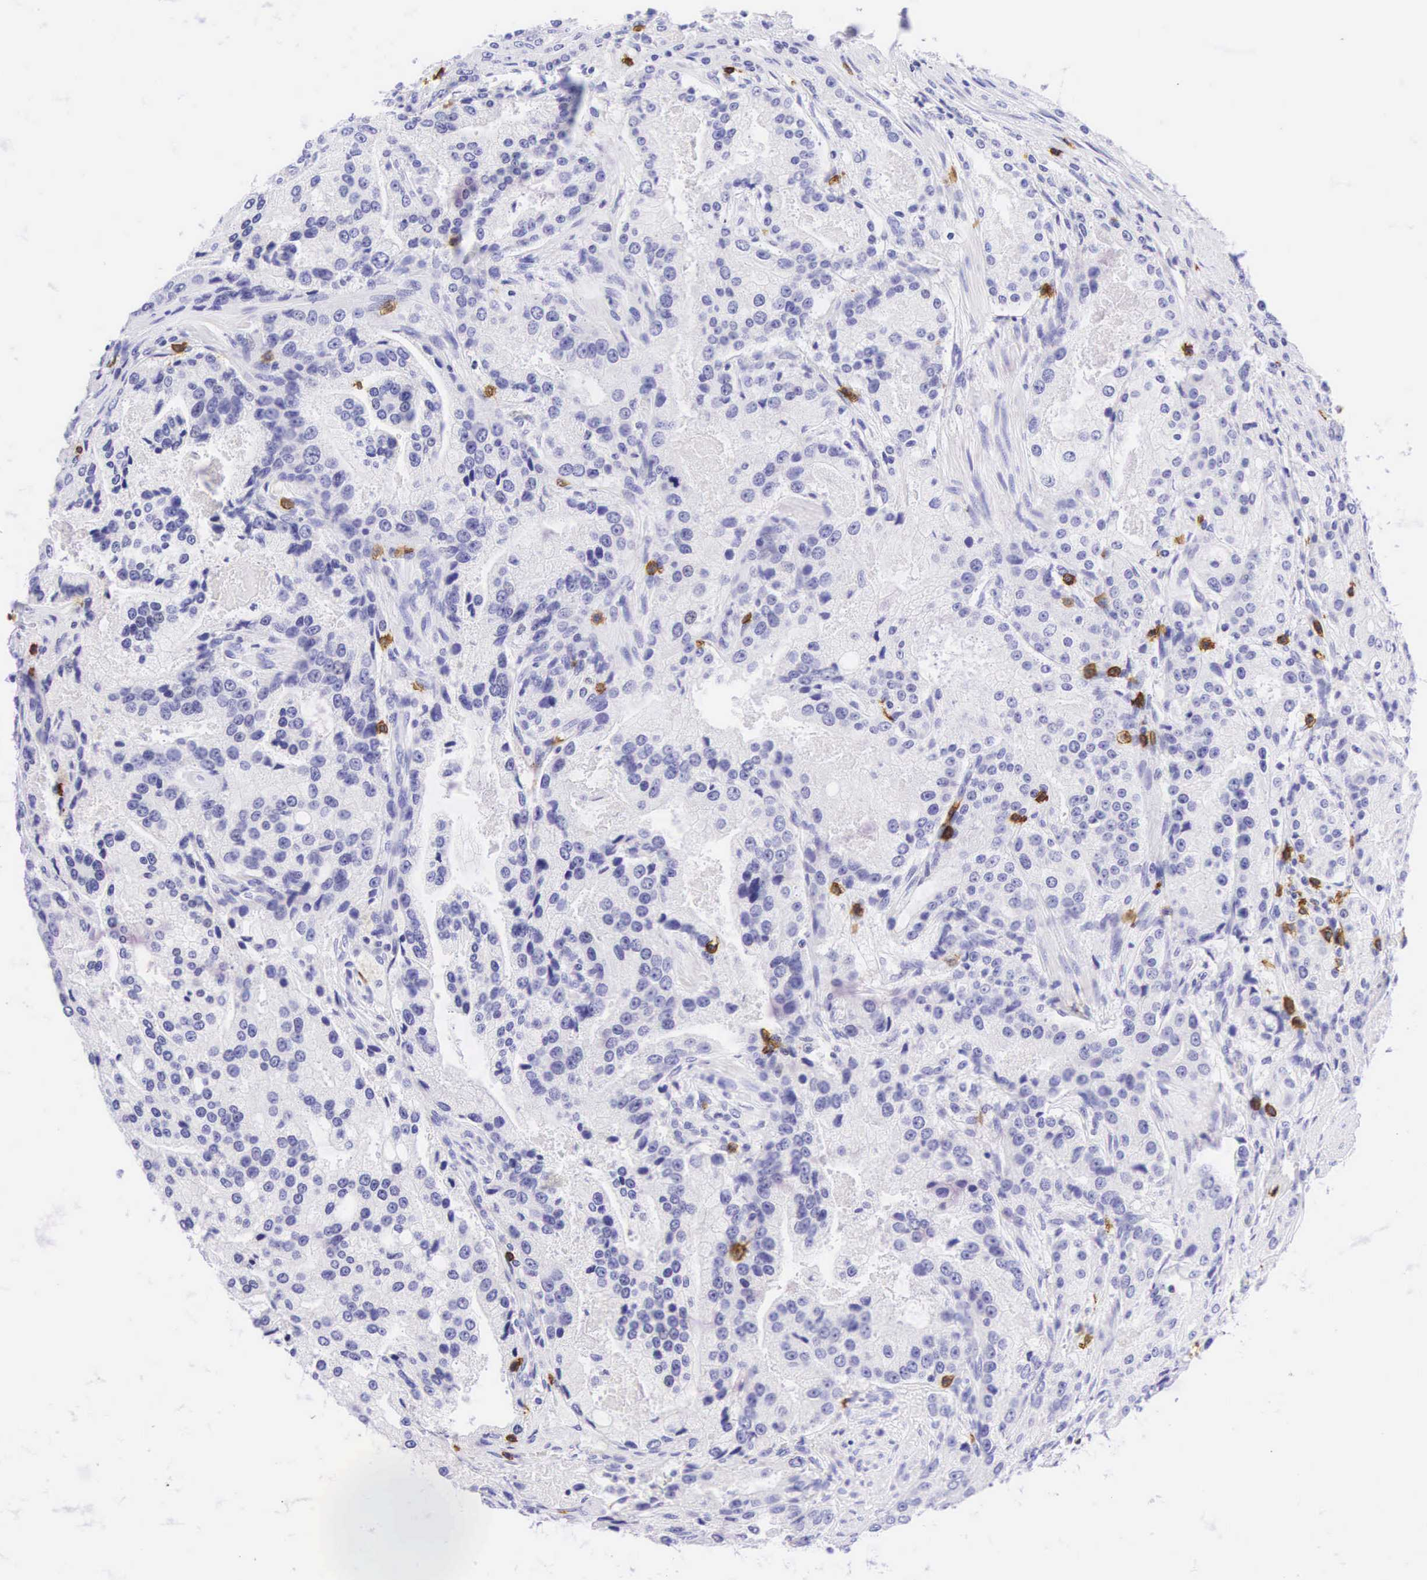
{"staining": {"intensity": "negative", "quantity": "none", "location": "none"}, "tissue": "prostate cancer", "cell_type": "Tumor cells", "image_type": "cancer", "snomed": [{"axis": "morphology", "description": "Adenocarcinoma, Medium grade"}, {"axis": "topography", "description": "Prostate"}], "caption": "This is a micrograph of IHC staining of prostate cancer, which shows no staining in tumor cells. (DAB (3,3'-diaminobenzidine) IHC visualized using brightfield microscopy, high magnification).", "gene": "CD8A", "patient": {"sex": "male", "age": 72}}